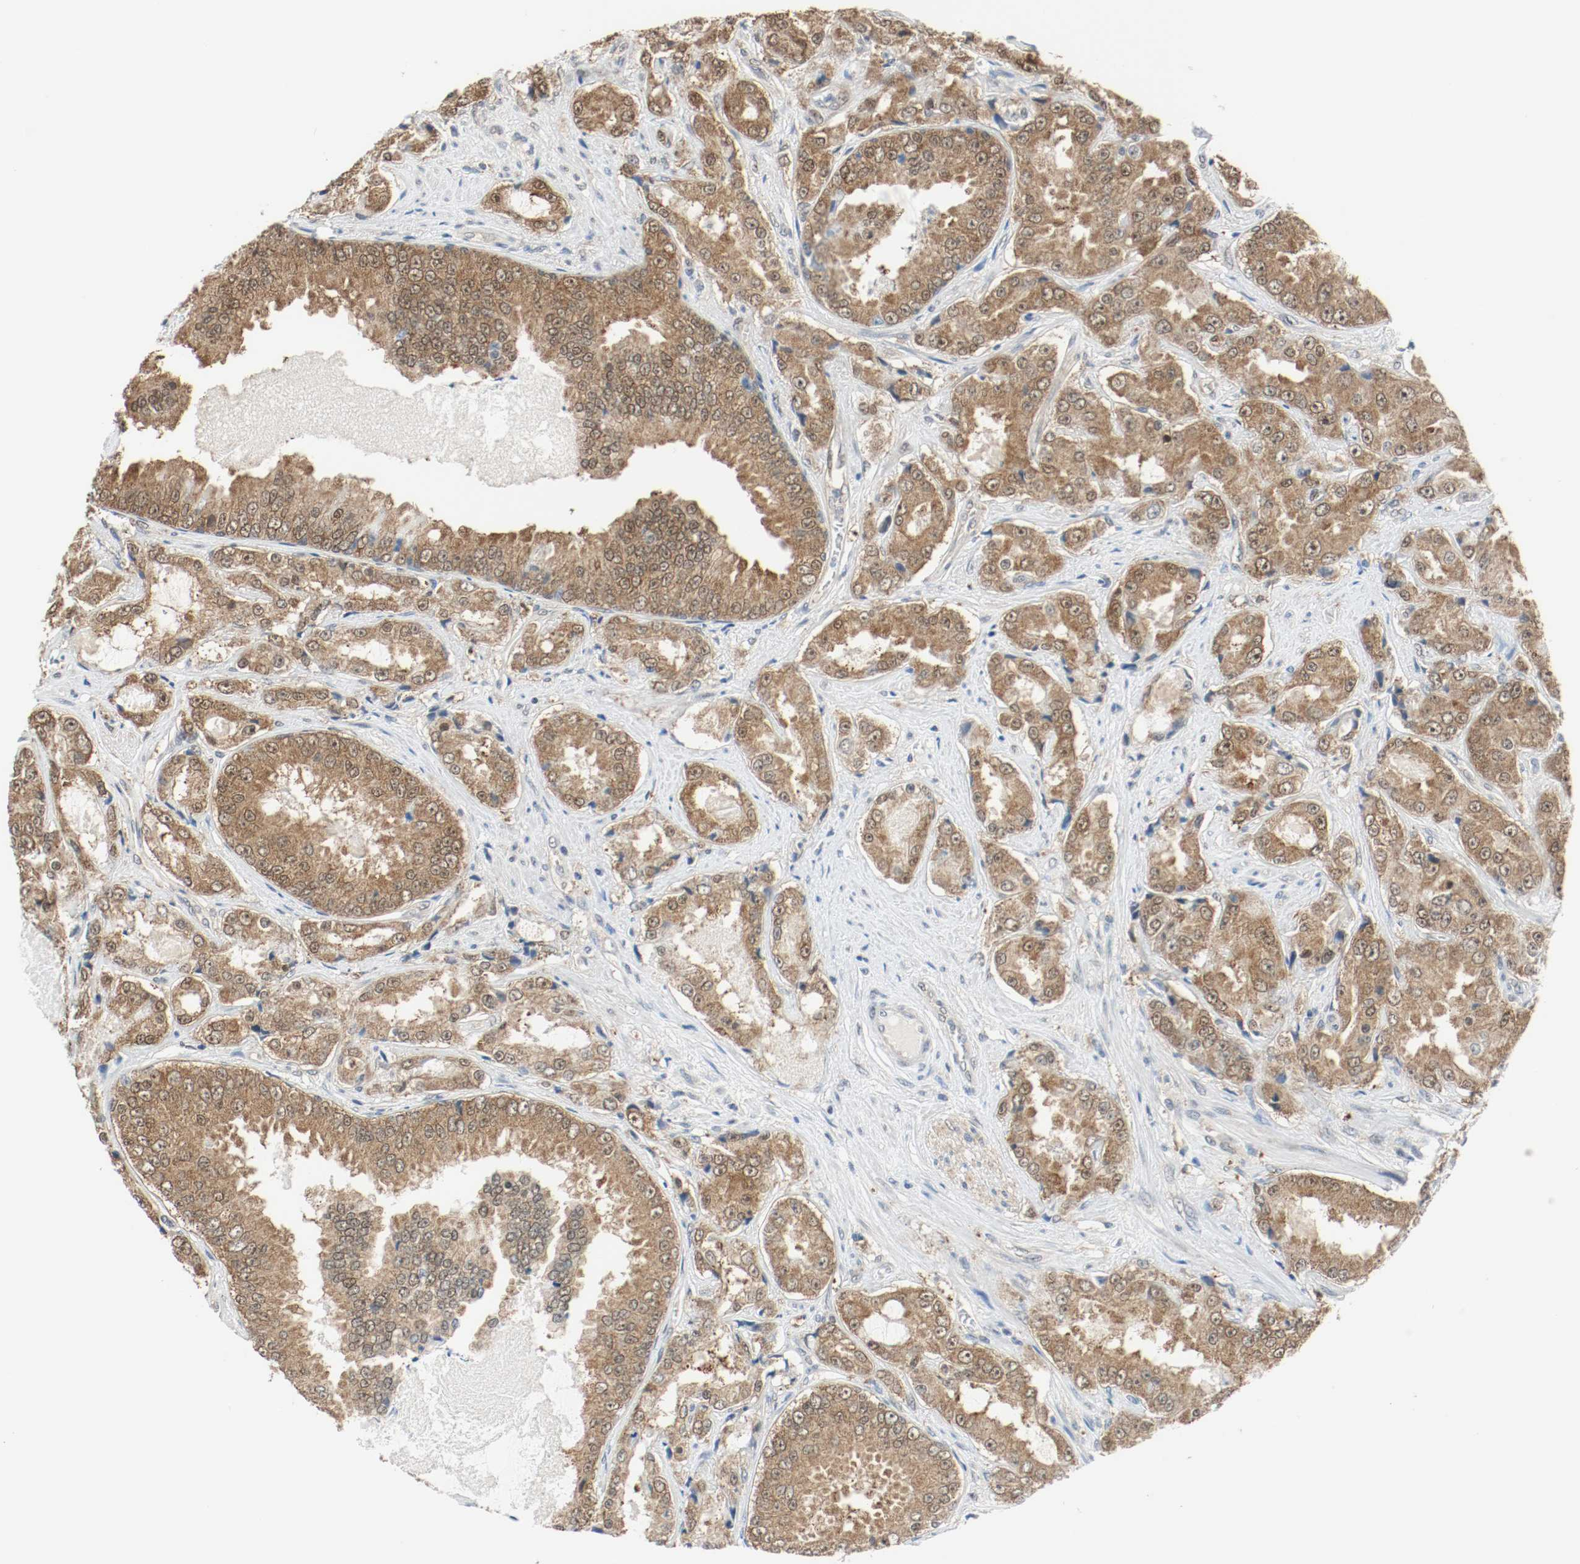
{"staining": {"intensity": "moderate", "quantity": ">75%", "location": "cytoplasmic/membranous,nuclear"}, "tissue": "prostate cancer", "cell_type": "Tumor cells", "image_type": "cancer", "snomed": [{"axis": "morphology", "description": "Adenocarcinoma, High grade"}, {"axis": "topography", "description": "Prostate"}], "caption": "DAB immunohistochemical staining of human prostate cancer (high-grade adenocarcinoma) demonstrates moderate cytoplasmic/membranous and nuclear protein positivity in about >75% of tumor cells.", "gene": "PPME1", "patient": {"sex": "male", "age": 73}}